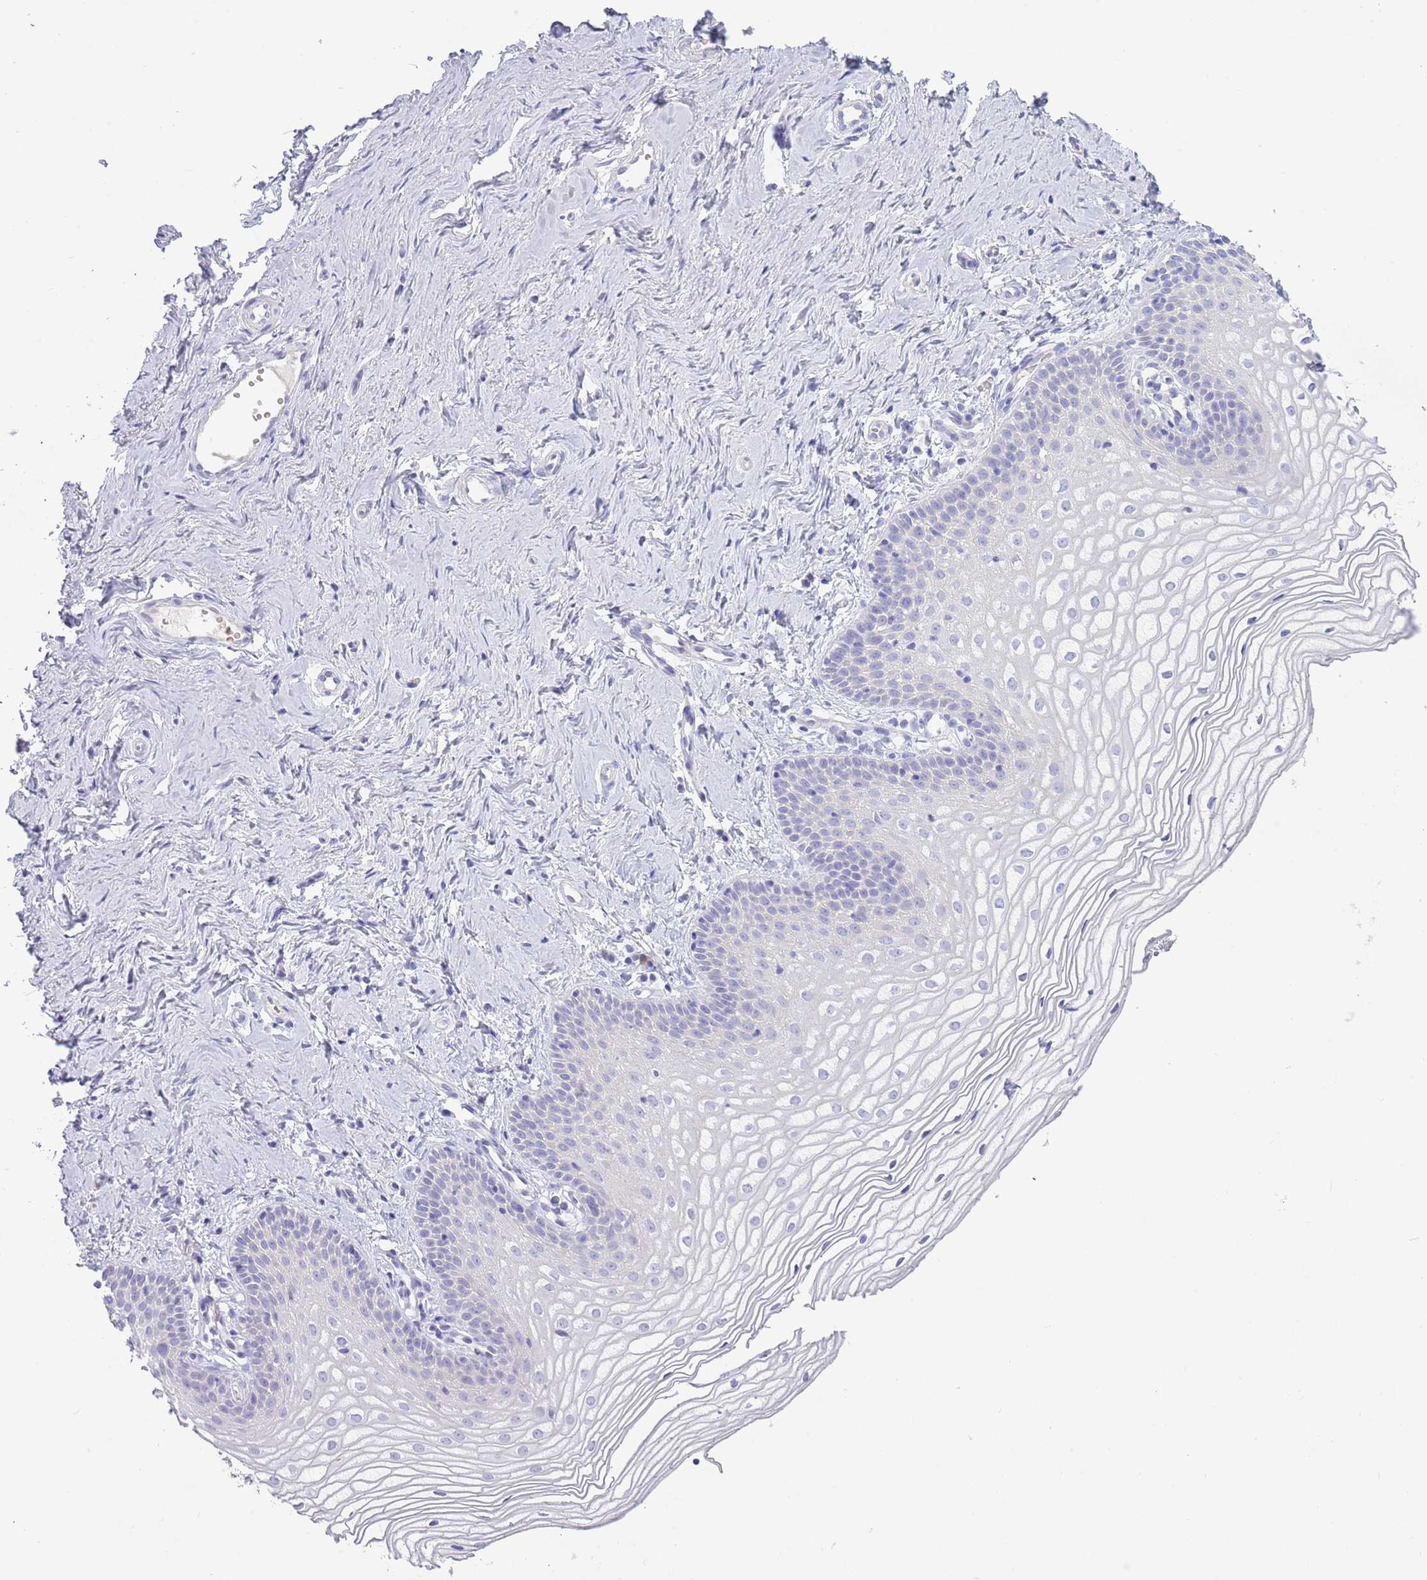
{"staining": {"intensity": "negative", "quantity": "none", "location": "none"}, "tissue": "vagina", "cell_type": "Squamous epithelial cells", "image_type": "normal", "snomed": [{"axis": "morphology", "description": "Normal tissue, NOS"}, {"axis": "topography", "description": "Vagina"}], "caption": "Protein analysis of benign vagina demonstrates no significant staining in squamous epithelial cells. Brightfield microscopy of IHC stained with DAB (brown) and hematoxylin (blue), captured at high magnification.", "gene": "ACR", "patient": {"sex": "female", "age": 56}}